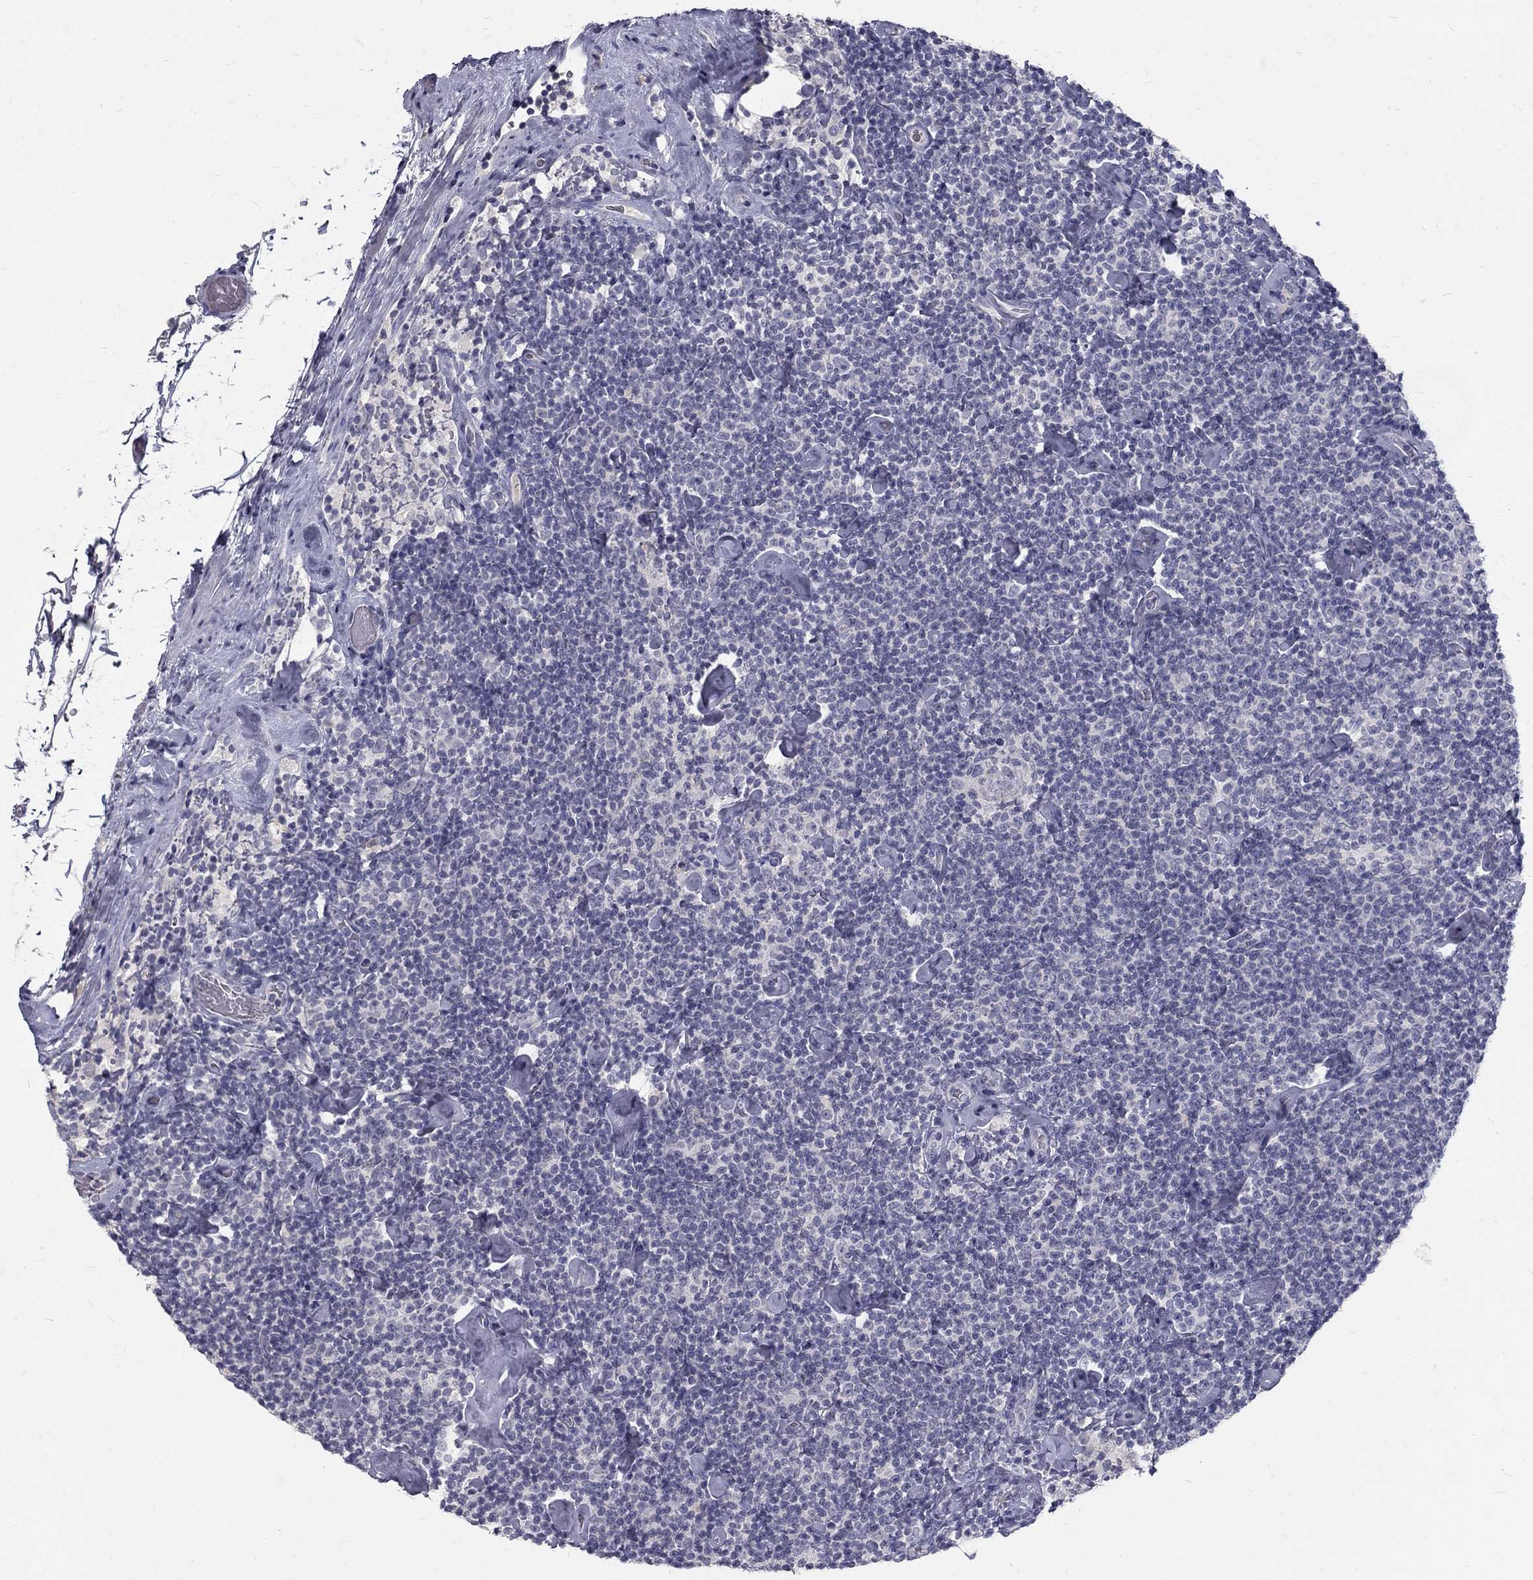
{"staining": {"intensity": "negative", "quantity": "none", "location": "none"}, "tissue": "lymphoma", "cell_type": "Tumor cells", "image_type": "cancer", "snomed": [{"axis": "morphology", "description": "Malignant lymphoma, non-Hodgkin's type, Low grade"}, {"axis": "topography", "description": "Lymph node"}], "caption": "The image displays no staining of tumor cells in low-grade malignant lymphoma, non-Hodgkin's type.", "gene": "NOS1", "patient": {"sex": "male", "age": 81}}